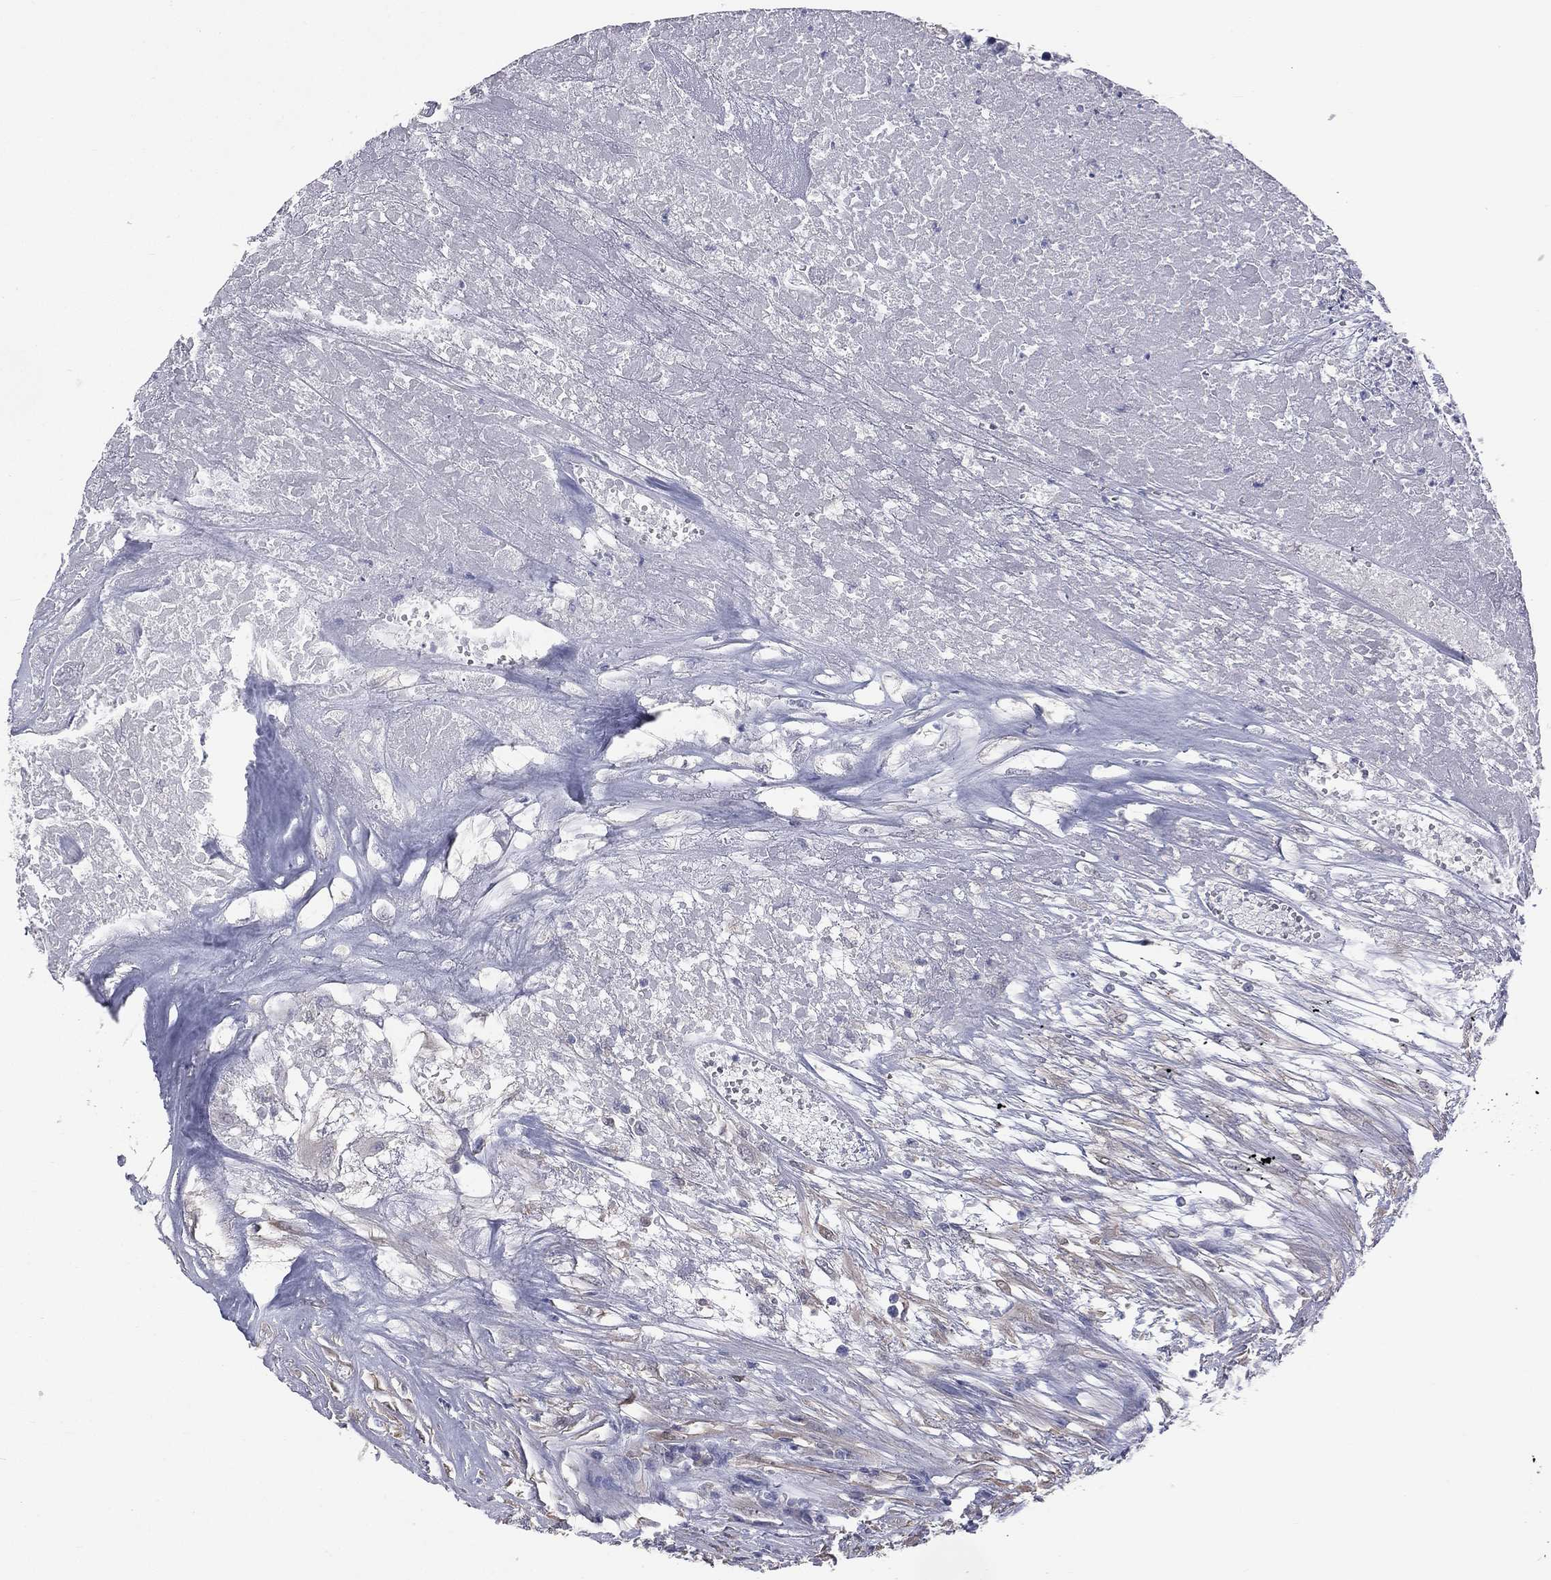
{"staining": {"intensity": "negative", "quantity": "none", "location": "none"}, "tissue": "colorectal cancer", "cell_type": "Tumor cells", "image_type": "cancer", "snomed": [{"axis": "morphology", "description": "Adenocarcinoma, NOS"}, {"axis": "topography", "description": "Colon"}], "caption": "High magnification brightfield microscopy of adenocarcinoma (colorectal) stained with DAB (3,3'-diaminobenzidine) (brown) and counterstained with hematoxylin (blue): tumor cells show no significant staining.", "gene": "DMKN", "patient": {"sex": "female", "age": 48}}